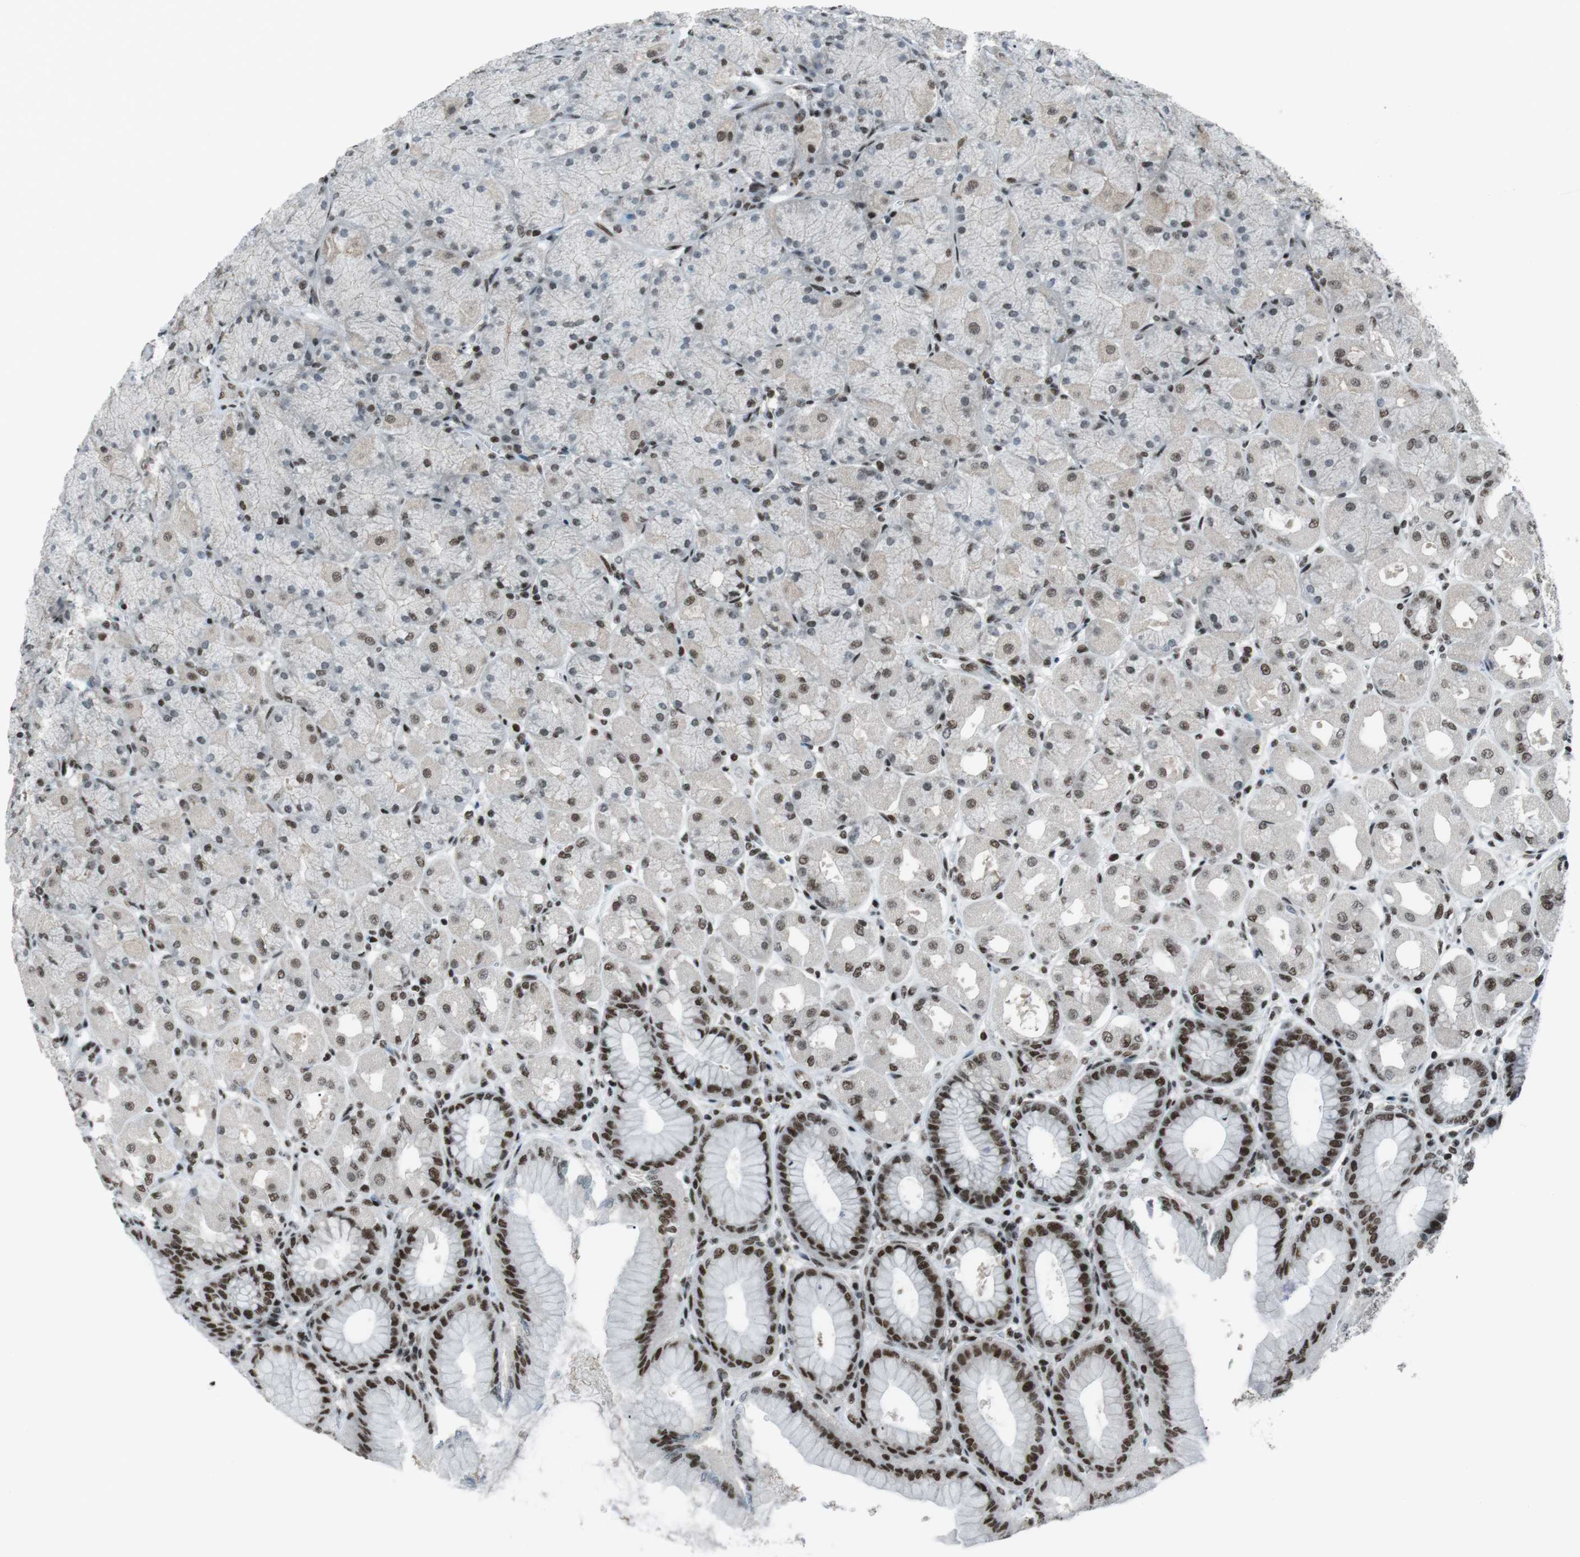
{"staining": {"intensity": "strong", "quantity": "25%-75%", "location": "nuclear"}, "tissue": "stomach", "cell_type": "Glandular cells", "image_type": "normal", "snomed": [{"axis": "morphology", "description": "Normal tissue, NOS"}, {"axis": "topography", "description": "Stomach, upper"}], "caption": "Immunohistochemistry micrograph of benign stomach: stomach stained using immunohistochemistry displays high levels of strong protein expression localized specifically in the nuclear of glandular cells, appearing as a nuclear brown color.", "gene": "TAF1", "patient": {"sex": "female", "age": 56}}